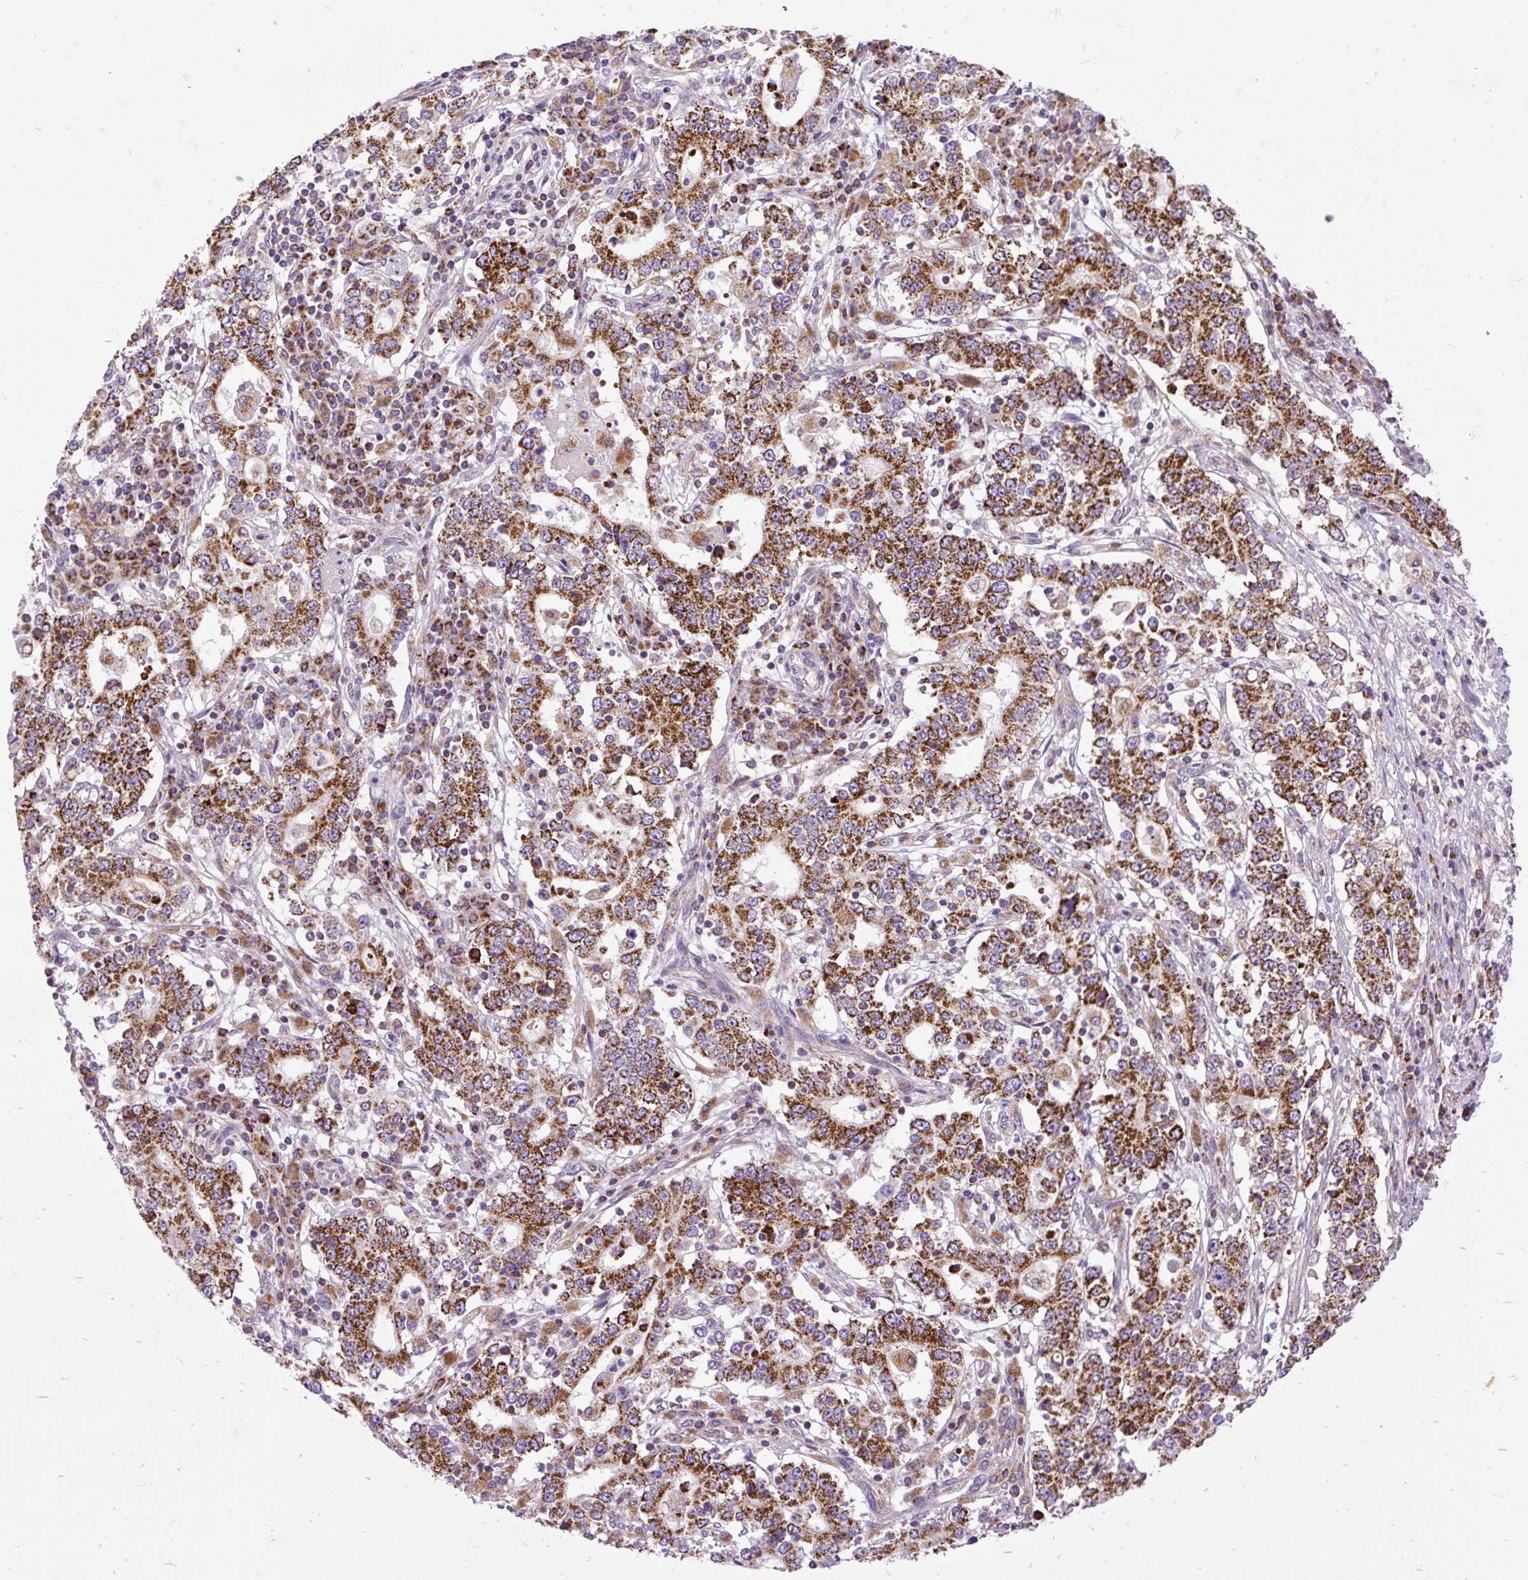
{"staining": {"intensity": "strong", "quantity": ">75%", "location": "cytoplasmic/membranous"}, "tissue": "stomach cancer", "cell_type": "Tumor cells", "image_type": "cancer", "snomed": [{"axis": "morphology", "description": "Adenocarcinoma, NOS"}, {"axis": "topography", "description": "Stomach"}], "caption": "Strong cytoplasmic/membranous staining is seen in about >75% of tumor cells in stomach cancer.", "gene": "TOMM40", "patient": {"sex": "male", "age": 59}}